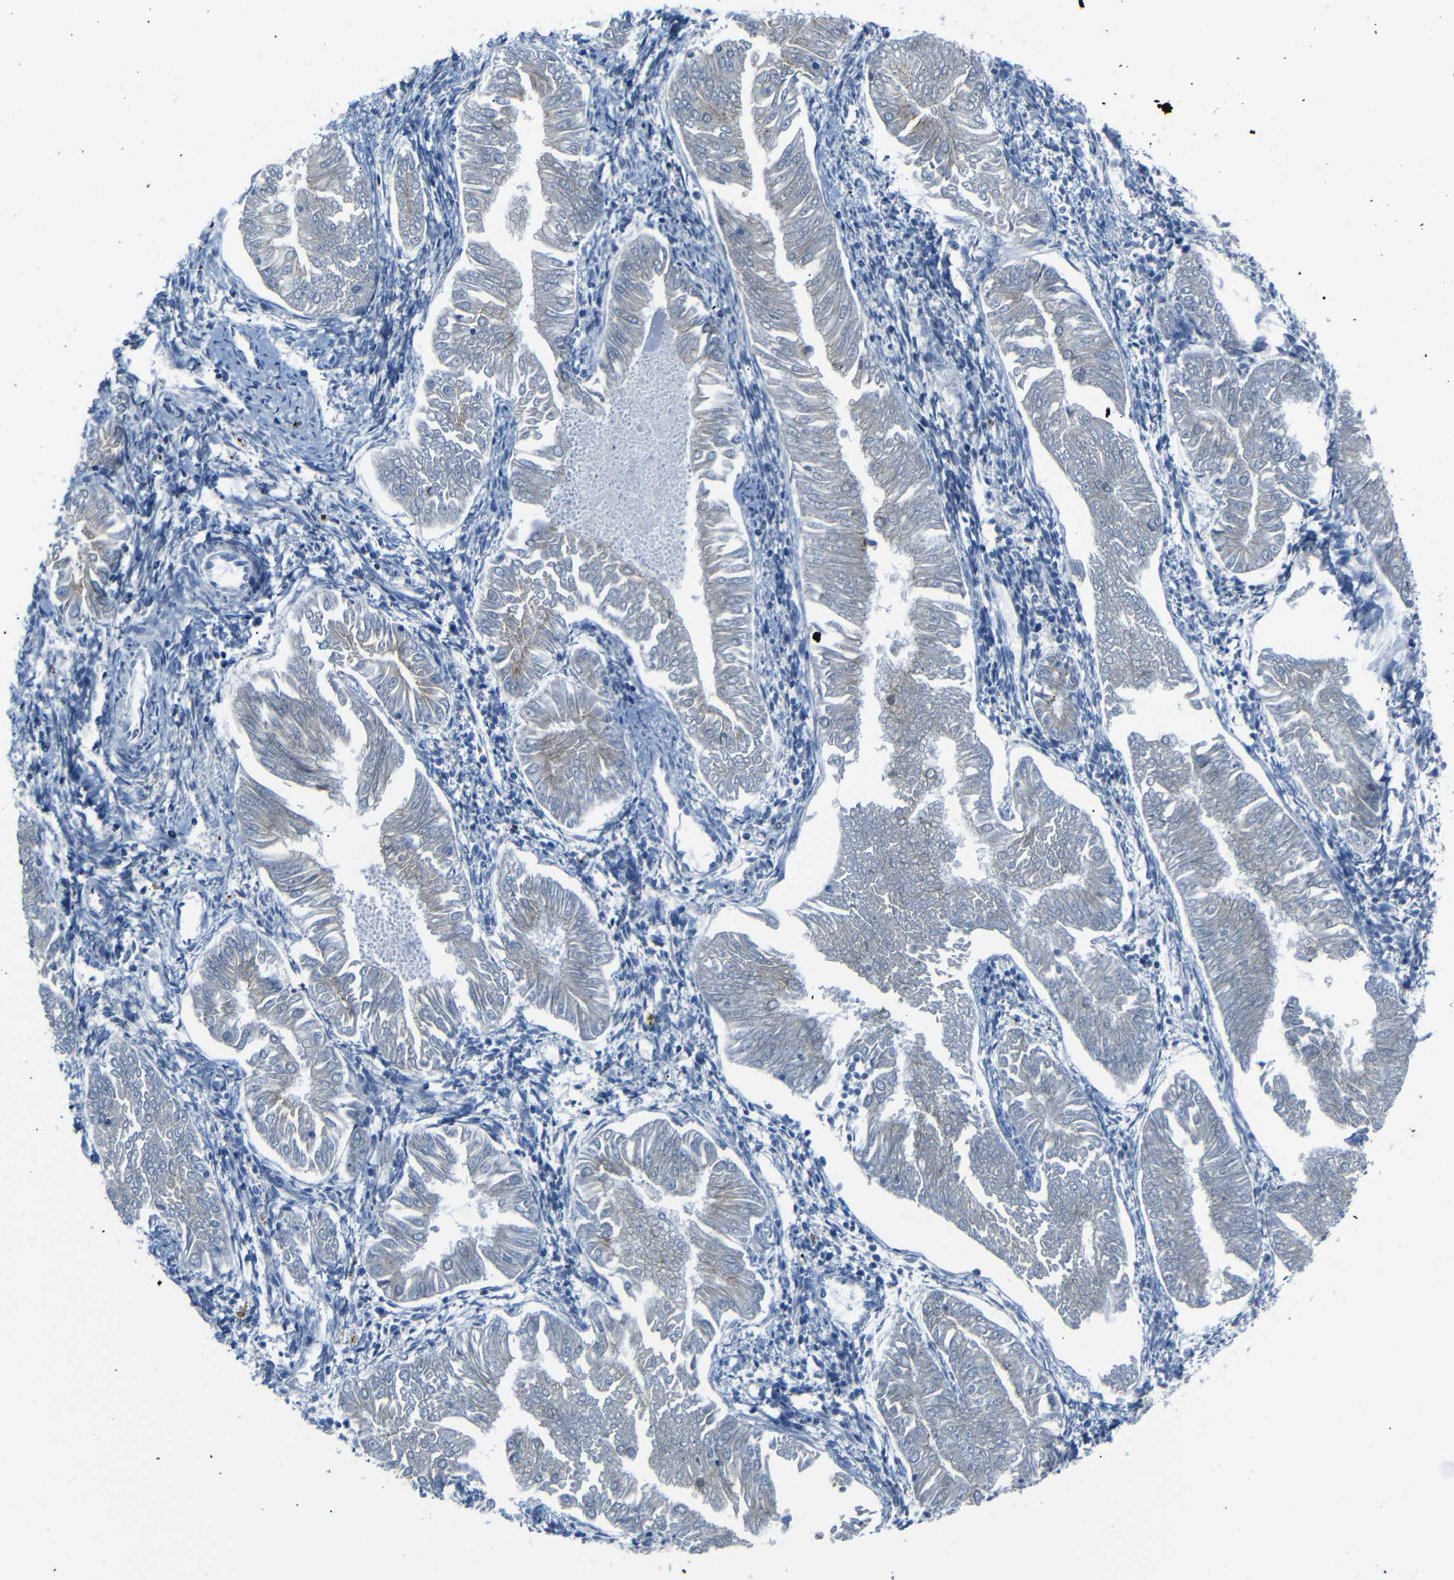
{"staining": {"intensity": "weak", "quantity": "25%-75%", "location": "cytoplasmic/membranous"}, "tissue": "endometrial cancer", "cell_type": "Tumor cells", "image_type": "cancer", "snomed": [{"axis": "morphology", "description": "Adenocarcinoma, NOS"}, {"axis": "topography", "description": "Endometrium"}], "caption": "Approximately 25%-75% of tumor cells in human adenocarcinoma (endometrial) show weak cytoplasmic/membranous protein expression as visualized by brown immunohistochemical staining.", "gene": "ANK3", "patient": {"sex": "female", "age": 53}}